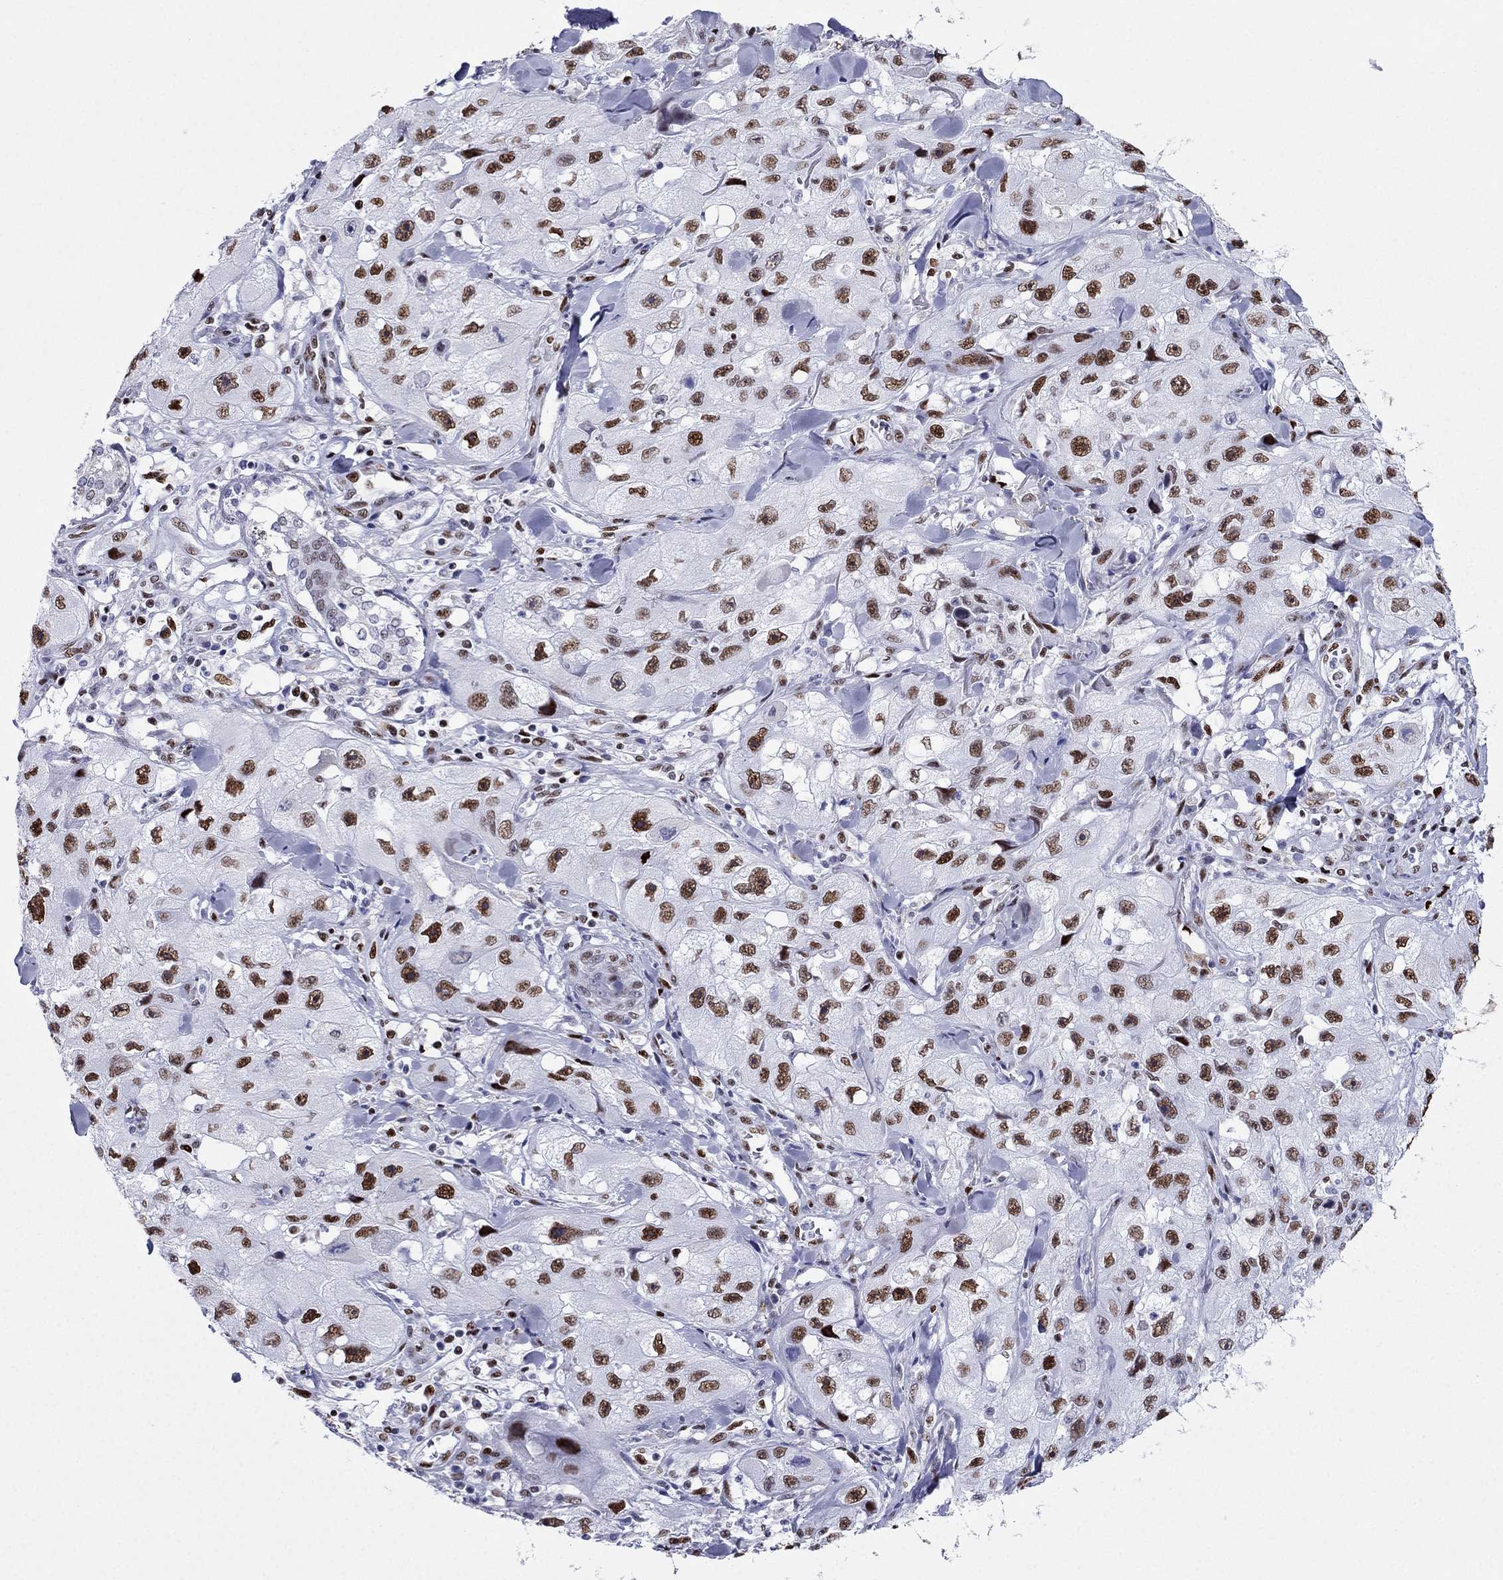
{"staining": {"intensity": "strong", "quantity": ">75%", "location": "nuclear"}, "tissue": "skin cancer", "cell_type": "Tumor cells", "image_type": "cancer", "snomed": [{"axis": "morphology", "description": "Squamous cell carcinoma, NOS"}, {"axis": "topography", "description": "Skin"}, {"axis": "topography", "description": "Subcutis"}], "caption": "Human skin cancer (squamous cell carcinoma) stained with a protein marker reveals strong staining in tumor cells.", "gene": "PPM1G", "patient": {"sex": "male", "age": 73}}